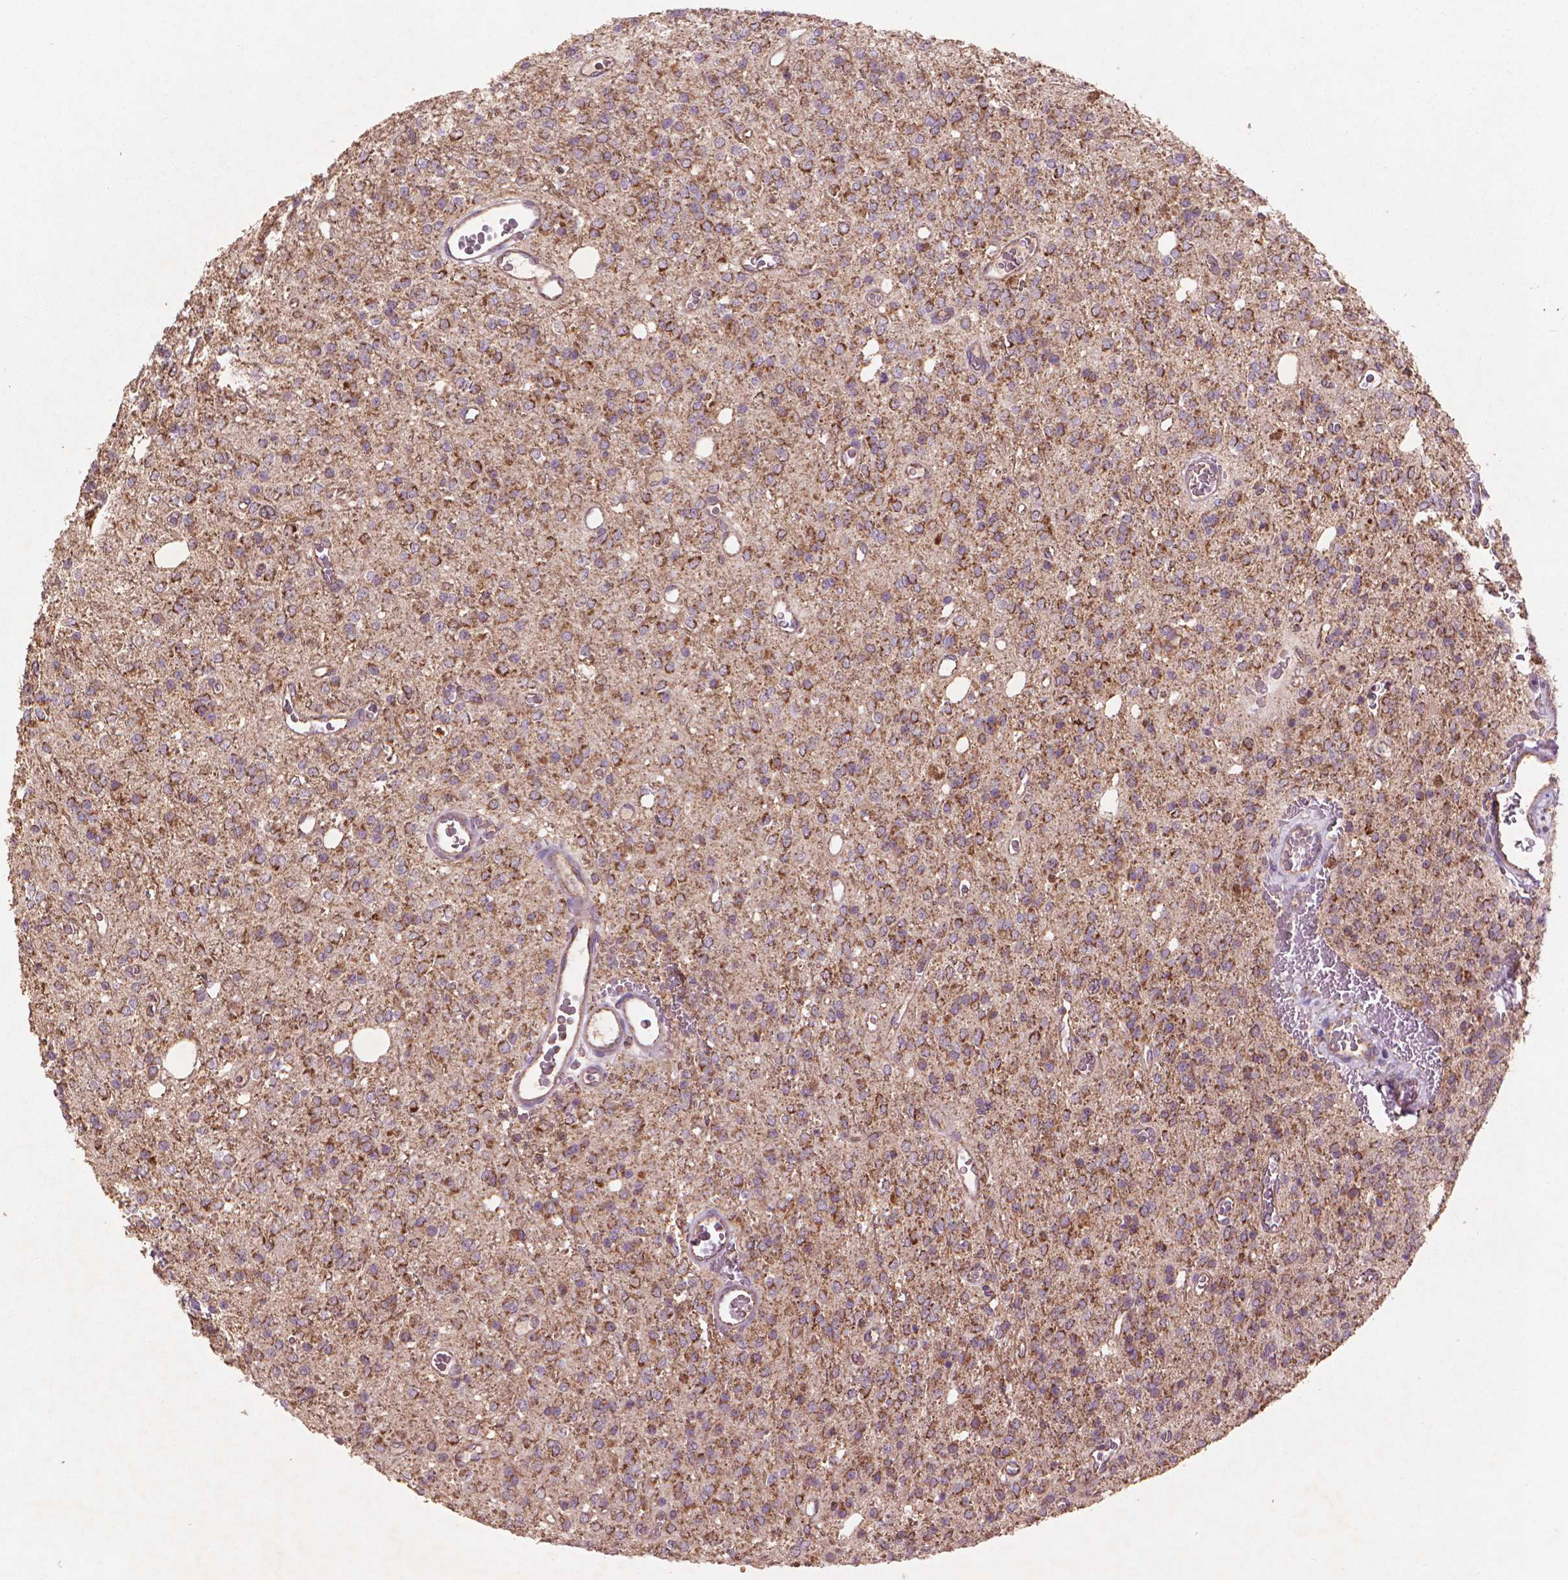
{"staining": {"intensity": "moderate", "quantity": ">75%", "location": "cytoplasmic/membranous"}, "tissue": "glioma", "cell_type": "Tumor cells", "image_type": "cancer", "snomed": [{"axis": "morphology", "description": "Glioma, malignant, Low grade"}, {"axis": "topography", "description": "Brain"}], "caption": "Approximately >75% of tumor cells in human malignant low-grade glioma show moderate cytoplasmic/membranous protein expression as visualized by brown immunohistochemical staining.", "gene": "NLRX1", "patient": {"sex": "female", "age": 45}}